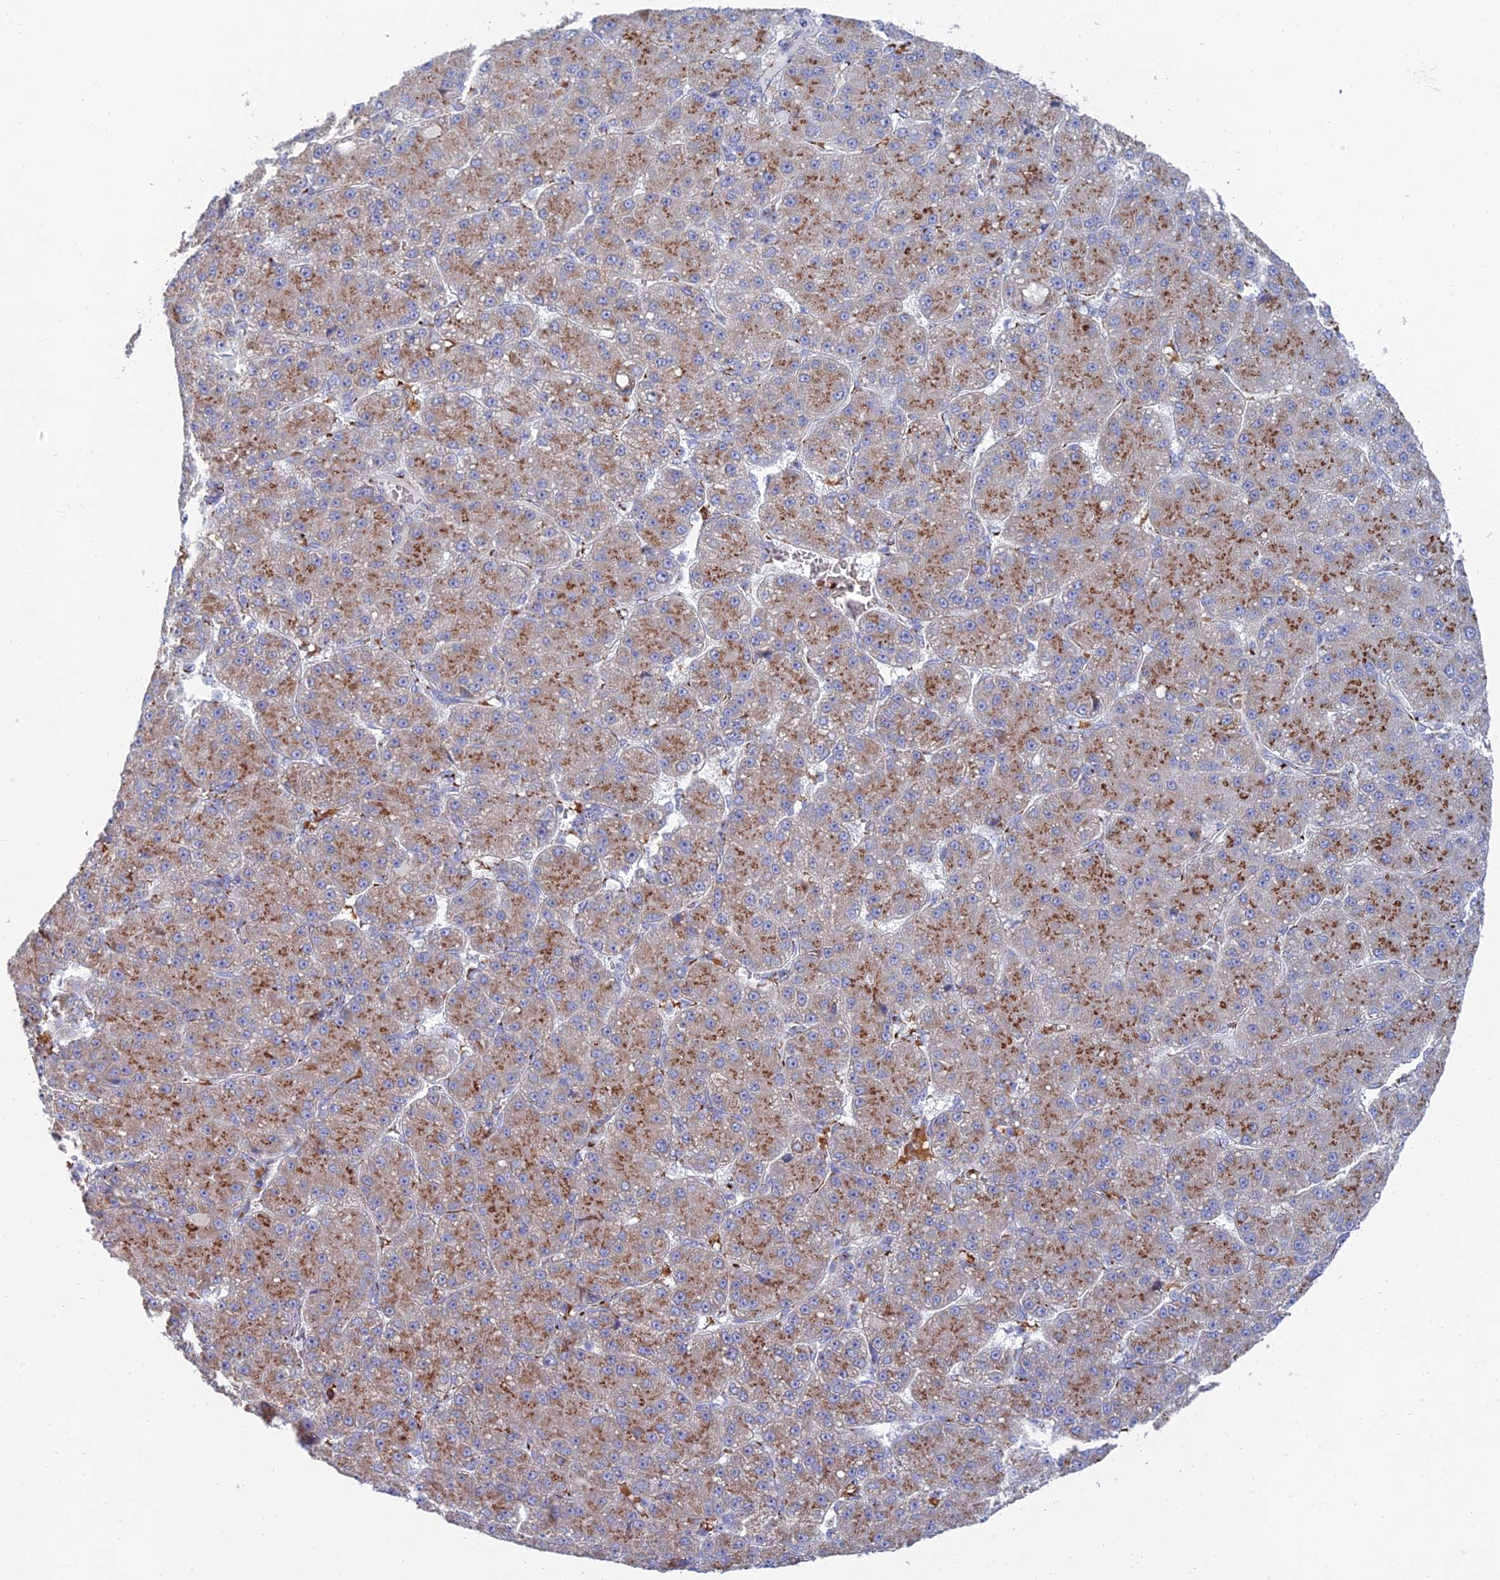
{"staining": {"intensity": "moderate", "quantity": ">75%", "location": "cytoplasmic/membranous"}, "tissue": "liver cancer", "cell_type": "Tumor cells", "image_type": "cancer", "snomed": [{"axis": "morphology", "description": "Carcinoma, Hepatocellular, NOS"}, {"axis": "topography", "description": "Liver"}], "caption": "Moderate cytoplasmic/membranous protein staining is seen in approximately >75% of tumor cells in liver cancer (hepatocellular carcinoma).", "gene": "HS2ST1", "patient": {"sex": "male", "age": 67}}